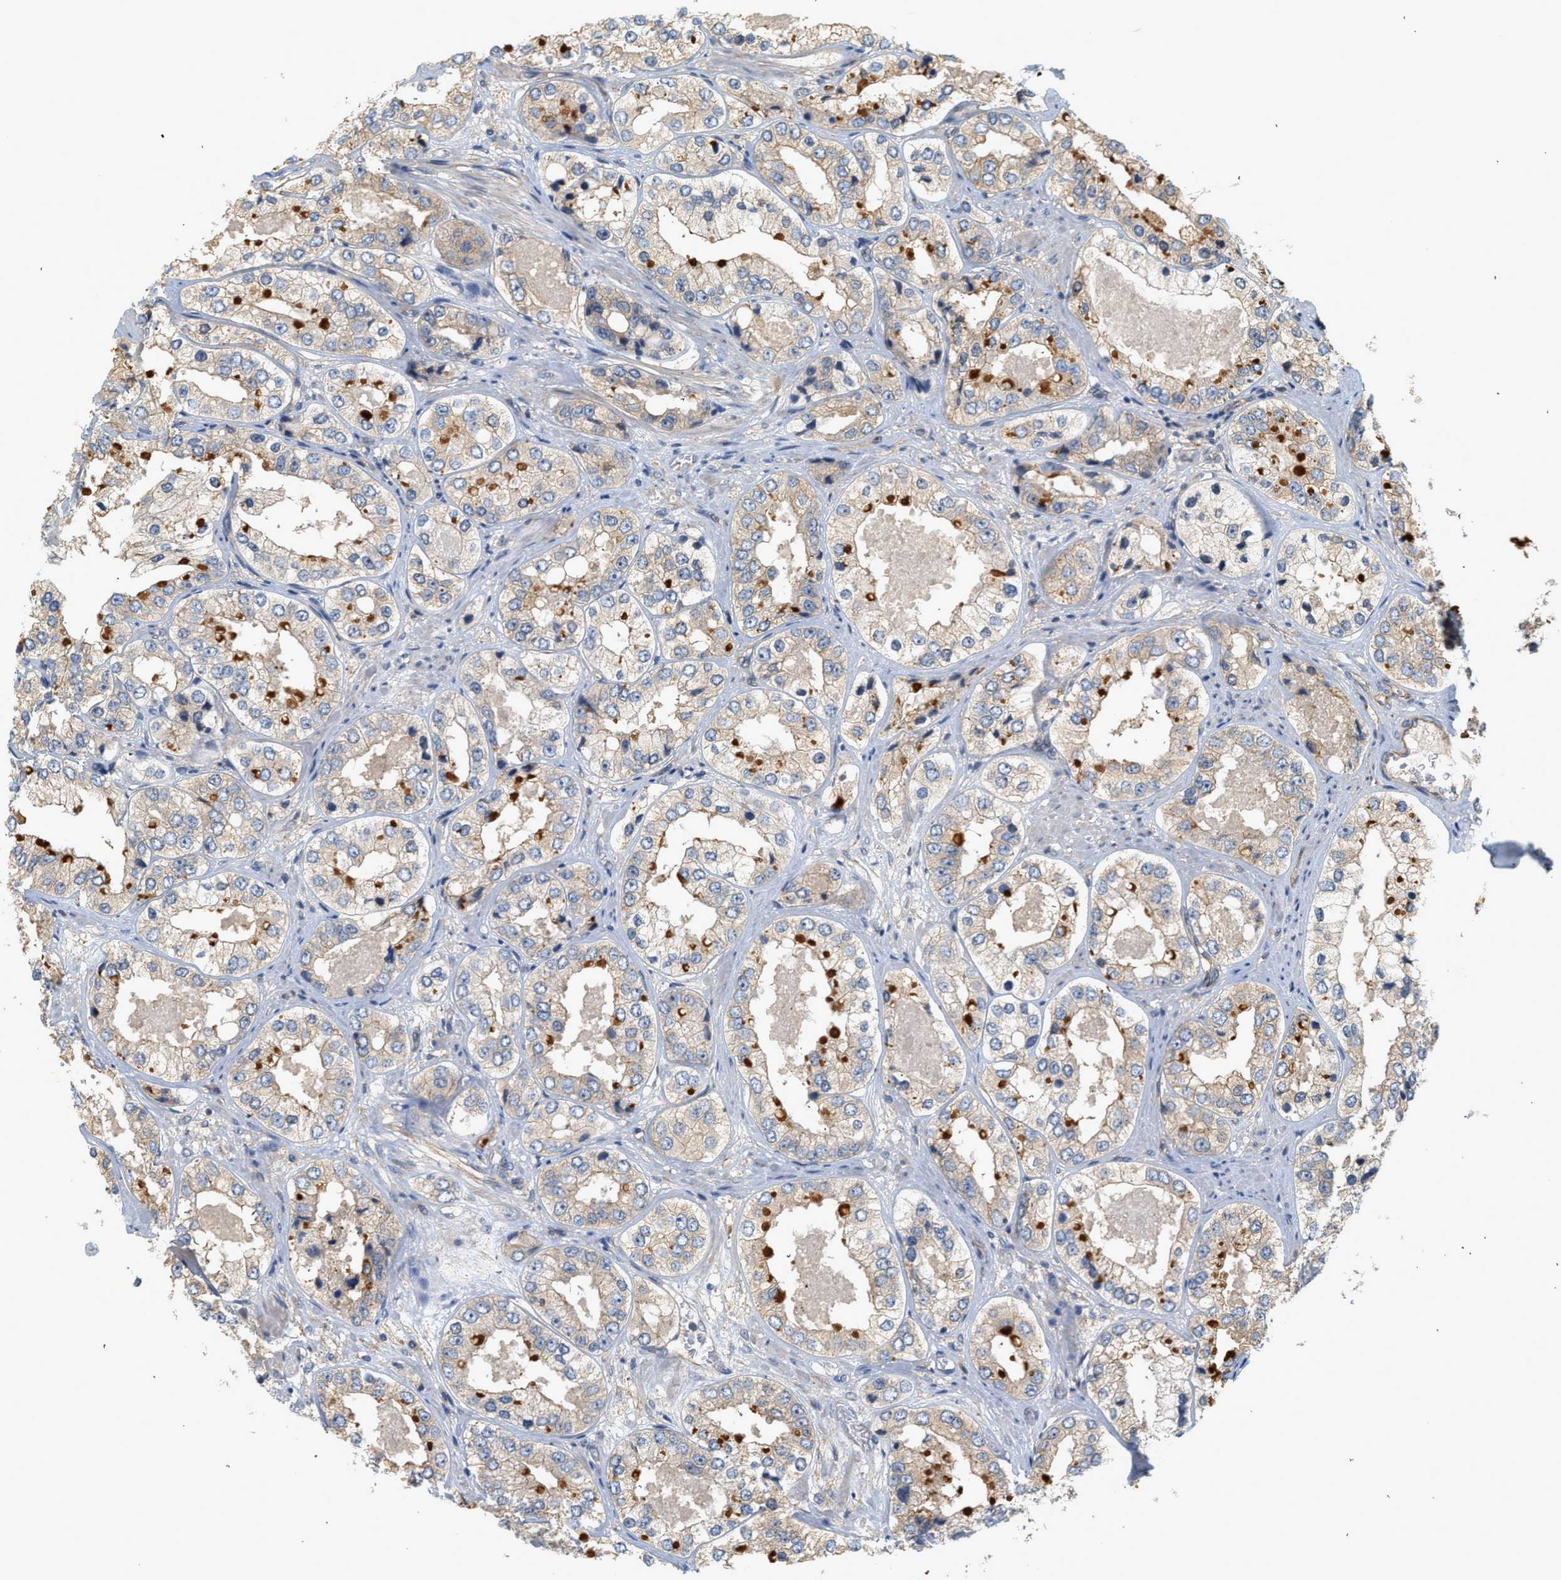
{"staining": {"intensity": "moderate", "quantity": "25%-75%", "location": "cytoplasmic/membranous"}, "tissue": "prostate cancer", "cell_type": "Tumor cells", "image_type": "cancer", "snomed": [{"axis": "morphology", "description": "Adenocarcinoma, High grade"}, {"axis": "topography", "description": "Prostate"}], "caption": "Prostate cancer stained with a brown dye shows moderate cytoplasmic/membranous positive staining in about 25%-75% of tumor cells.", "gene": "CTXN1", "patient": {"sex": "male", "age": 61}}